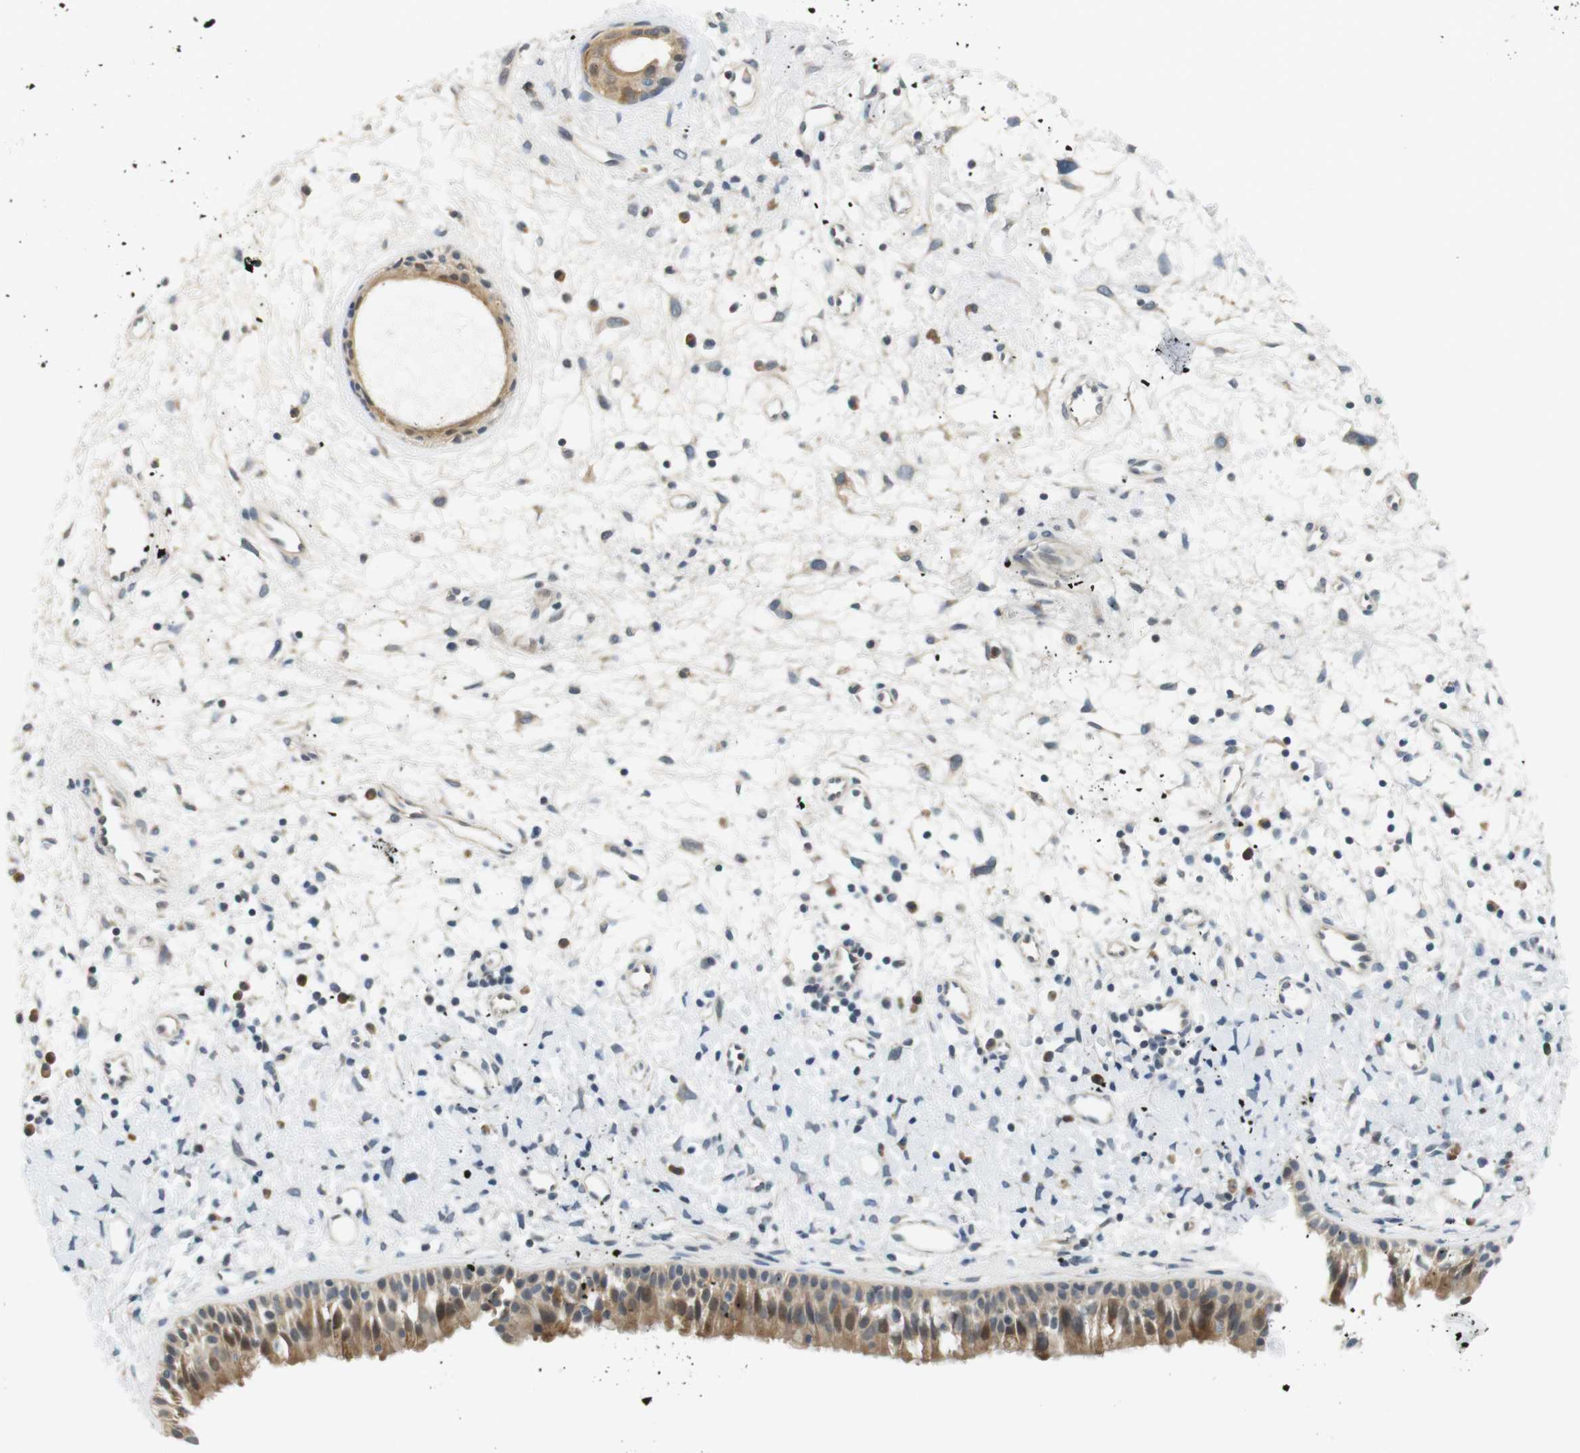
{"staining": {"intensity": "moderate", "quantity": ">75%", "location": "cytoplasmic/membranous"}, "tissue": "nasopharynx", "cell_type": "Respiratory epithelial cells", "image_type": "normal", "snomed": [{"axis": "morphology", "description": "Normal tissue, NOS"}, {"axis": "topography", "description": "Nasopharynx"}], "caption": "Protein staining of unremarkable nasopharynx displays moderate cytoplasmic/membranous positivity in approximately >75% of respiratory epithelial cells. The protein of interest is shown in brown color, while the nuclei are stained blue.", "gene": "WNT7A", "patient": {"sex": "male", "age": 22}}